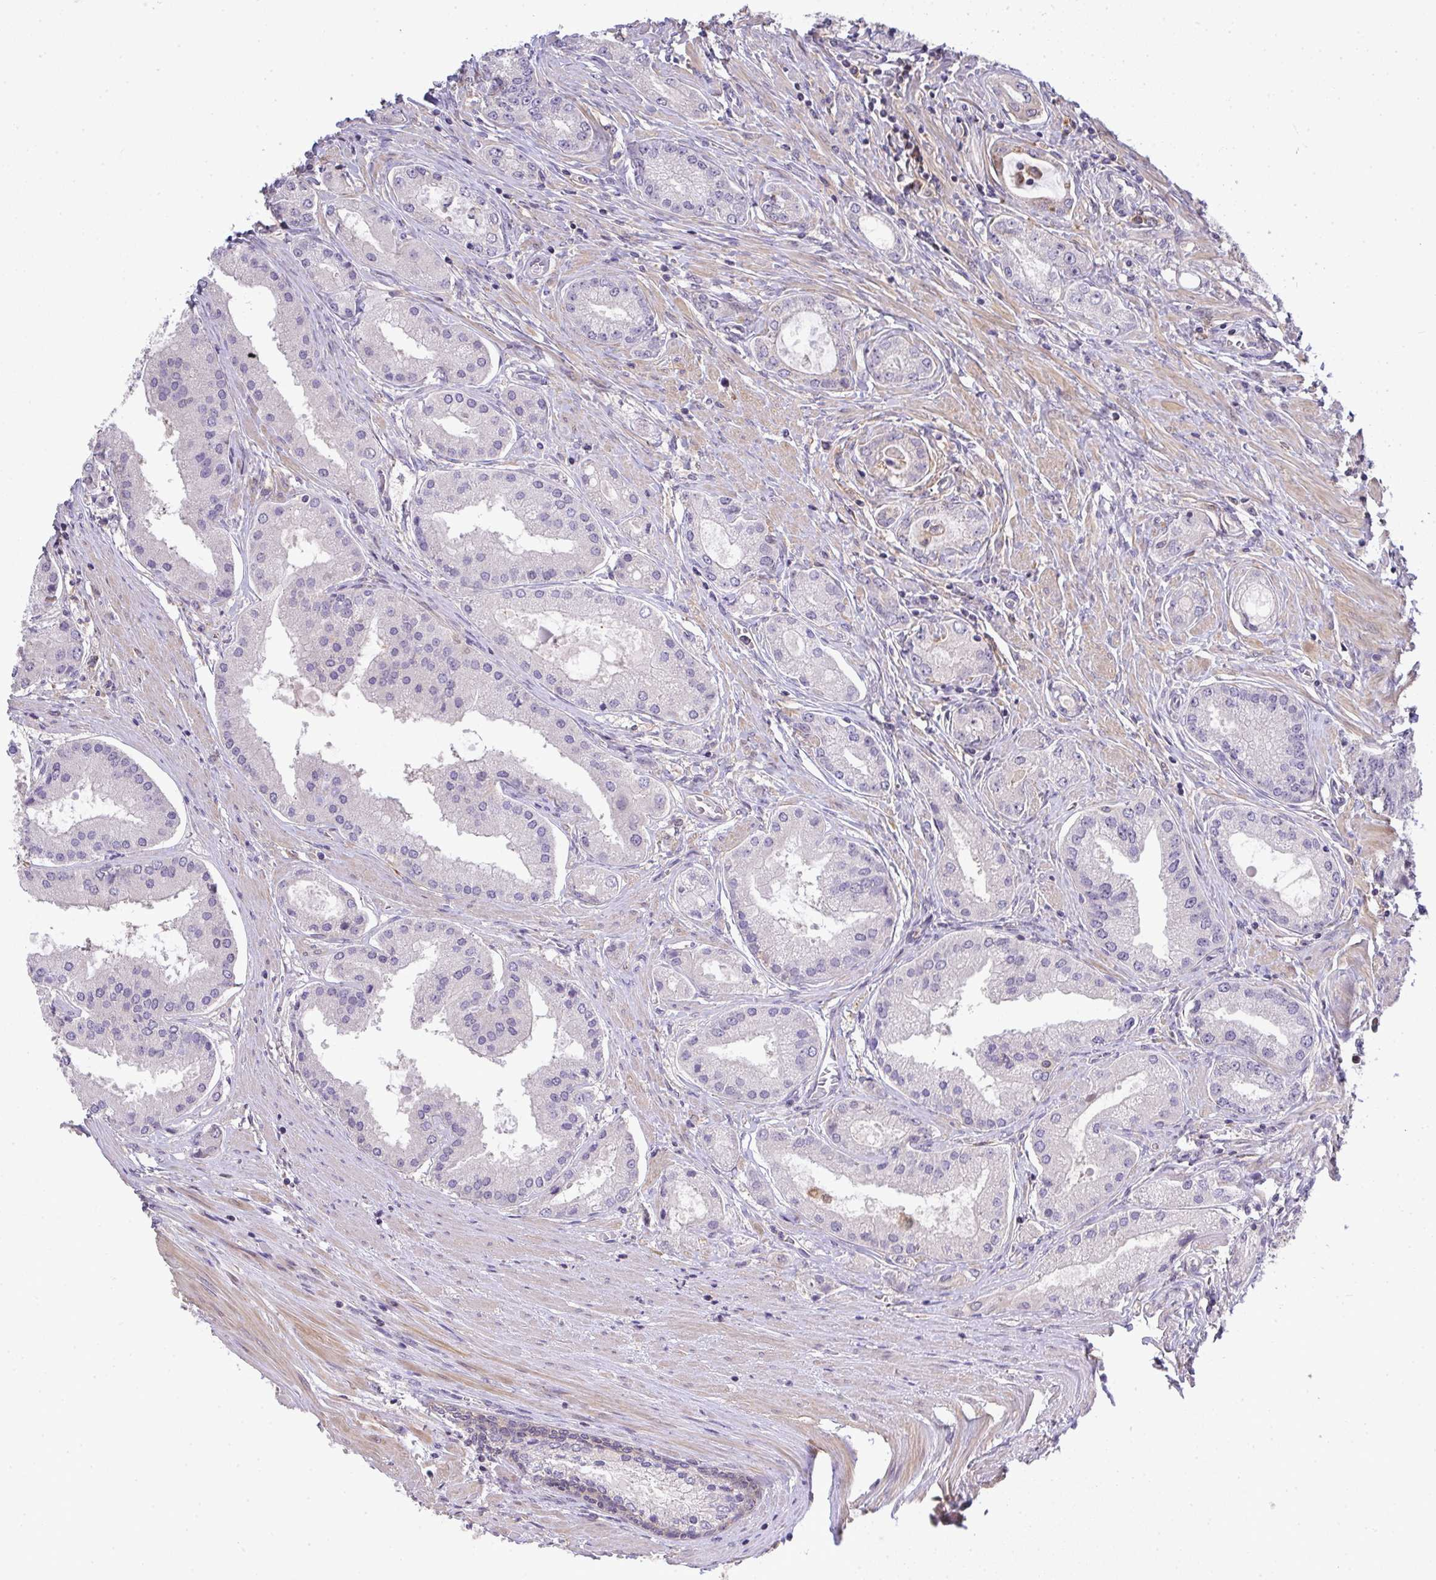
{"staining": {"intensity": "negative", "quantity": "none", "location": "none"}, "tissue": "prostate cancer", "cell_type": "Tumor cells", "image_type": "cancer", "snomed": [{"axis": "morphology", "description": "Adenocarcinoma, High grade"}, {"axis": "topography", "description": "Prostate"}], "caption": "DAB (3,3'-diaminobenzidine) immunohistochemical staining of human prostate cancer (high-grade adenocarcinoma) displays no significant expression in tumor cells.", "gene": "EEF1AKMT1", "patient": {"sex": "male", "age": 67}}